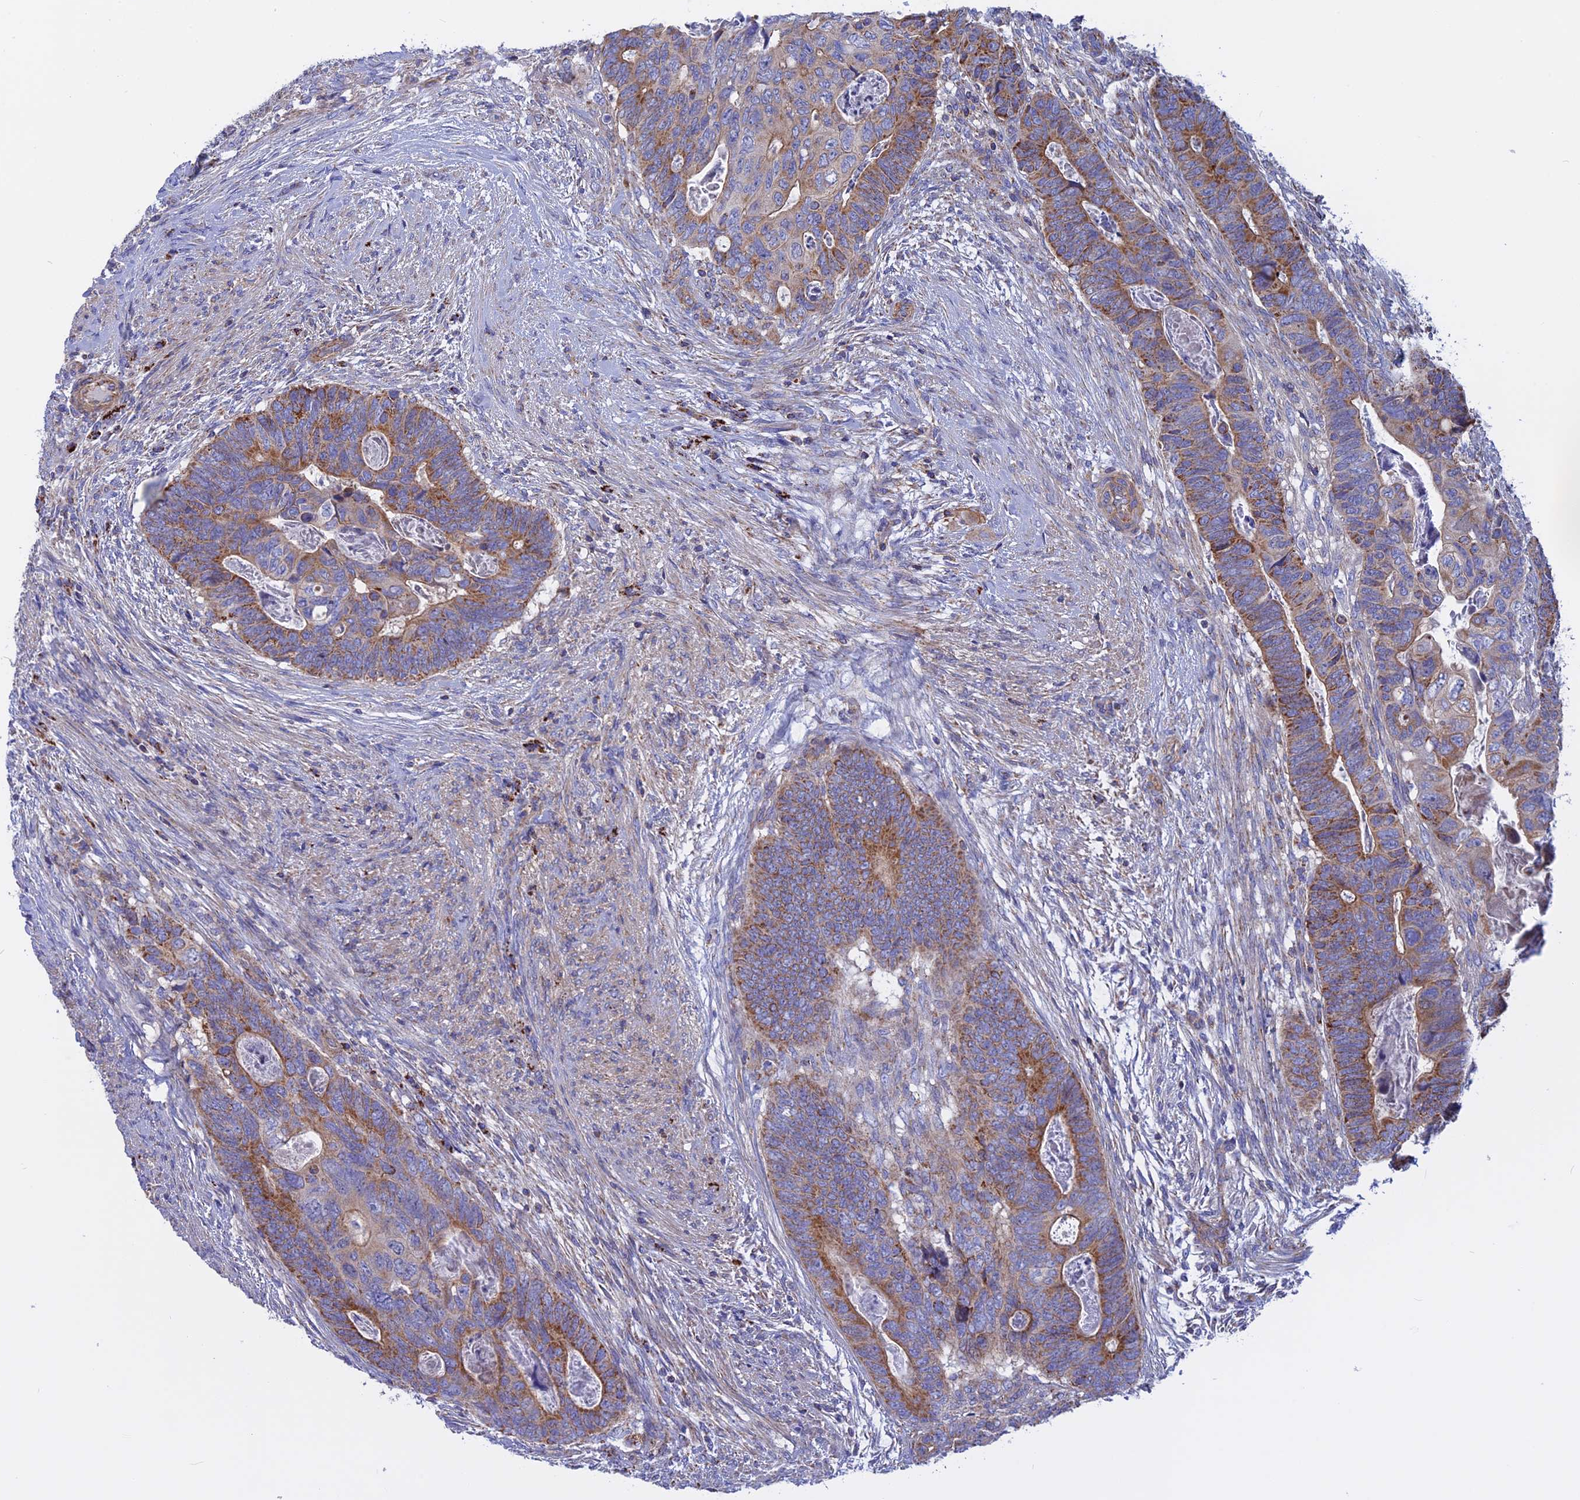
{"staining": {"intensity": "moderate", "quantity": "25%-75%", "location": "cytoplasmic/membranous"}, "tissue": "colorectal cancer", "cell_type": "Tumor cells", "image_type": "cancer", "snomed": [{"axis": "morphology", "description": "Adenocarcinoma, NOS"}, {"axis": "topography", "description": "Rectum"}], "caption": "Protein expression analysis of human colorectal cancer (adenocarcinoma) reveals moderate cytoplasmic/membranous expression in about 25%-75% of tumor cells. (IHC, brightfield microscopy, high magnification).", "gene": "GCDH", "patient": {"sex": "female", "age": 78}}